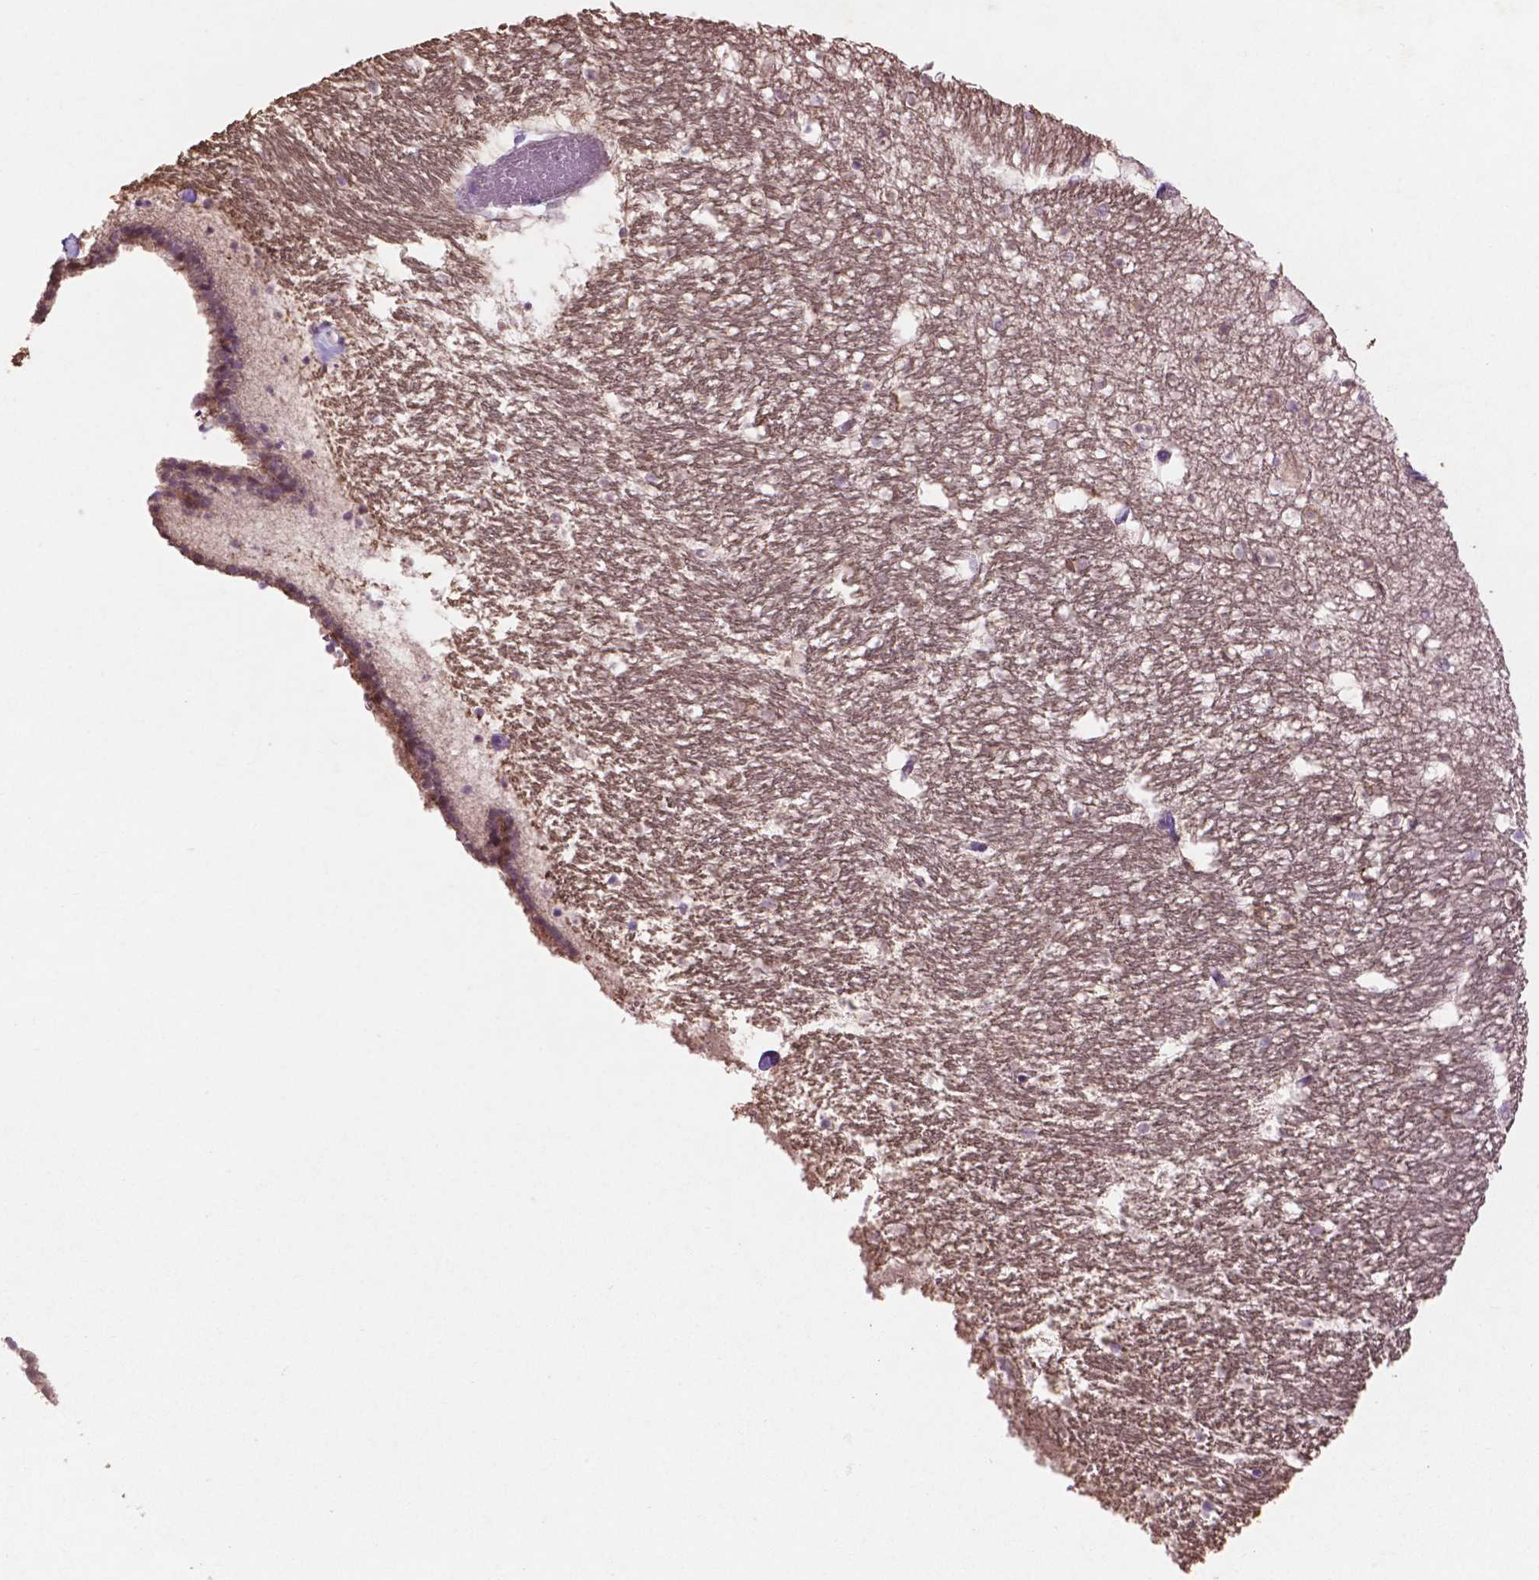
{"staining": {"intensity": "weak", "quantity": "25%-75%", "location": "nuclear"}, "tissue": "hippocampus", "cell_type": "Glial cells", "image_type": "normal", "snomed": [{"axis": "morphology", "description": "Normal tissue, NOS"}, {"axis": "topography", "description": "Hippocampus"}], "caption": "The immunohistochemical stain highlights weak nuclear staining in glial cells of benign hippocampus. The staining was performed using DAB to visualize the protein expression in brown, while the nuclei were stained in blue with hematoxylin (Magnification: 20x).", "gene": "ARL5C", "patient": {"sex": "male", "age": 26}}